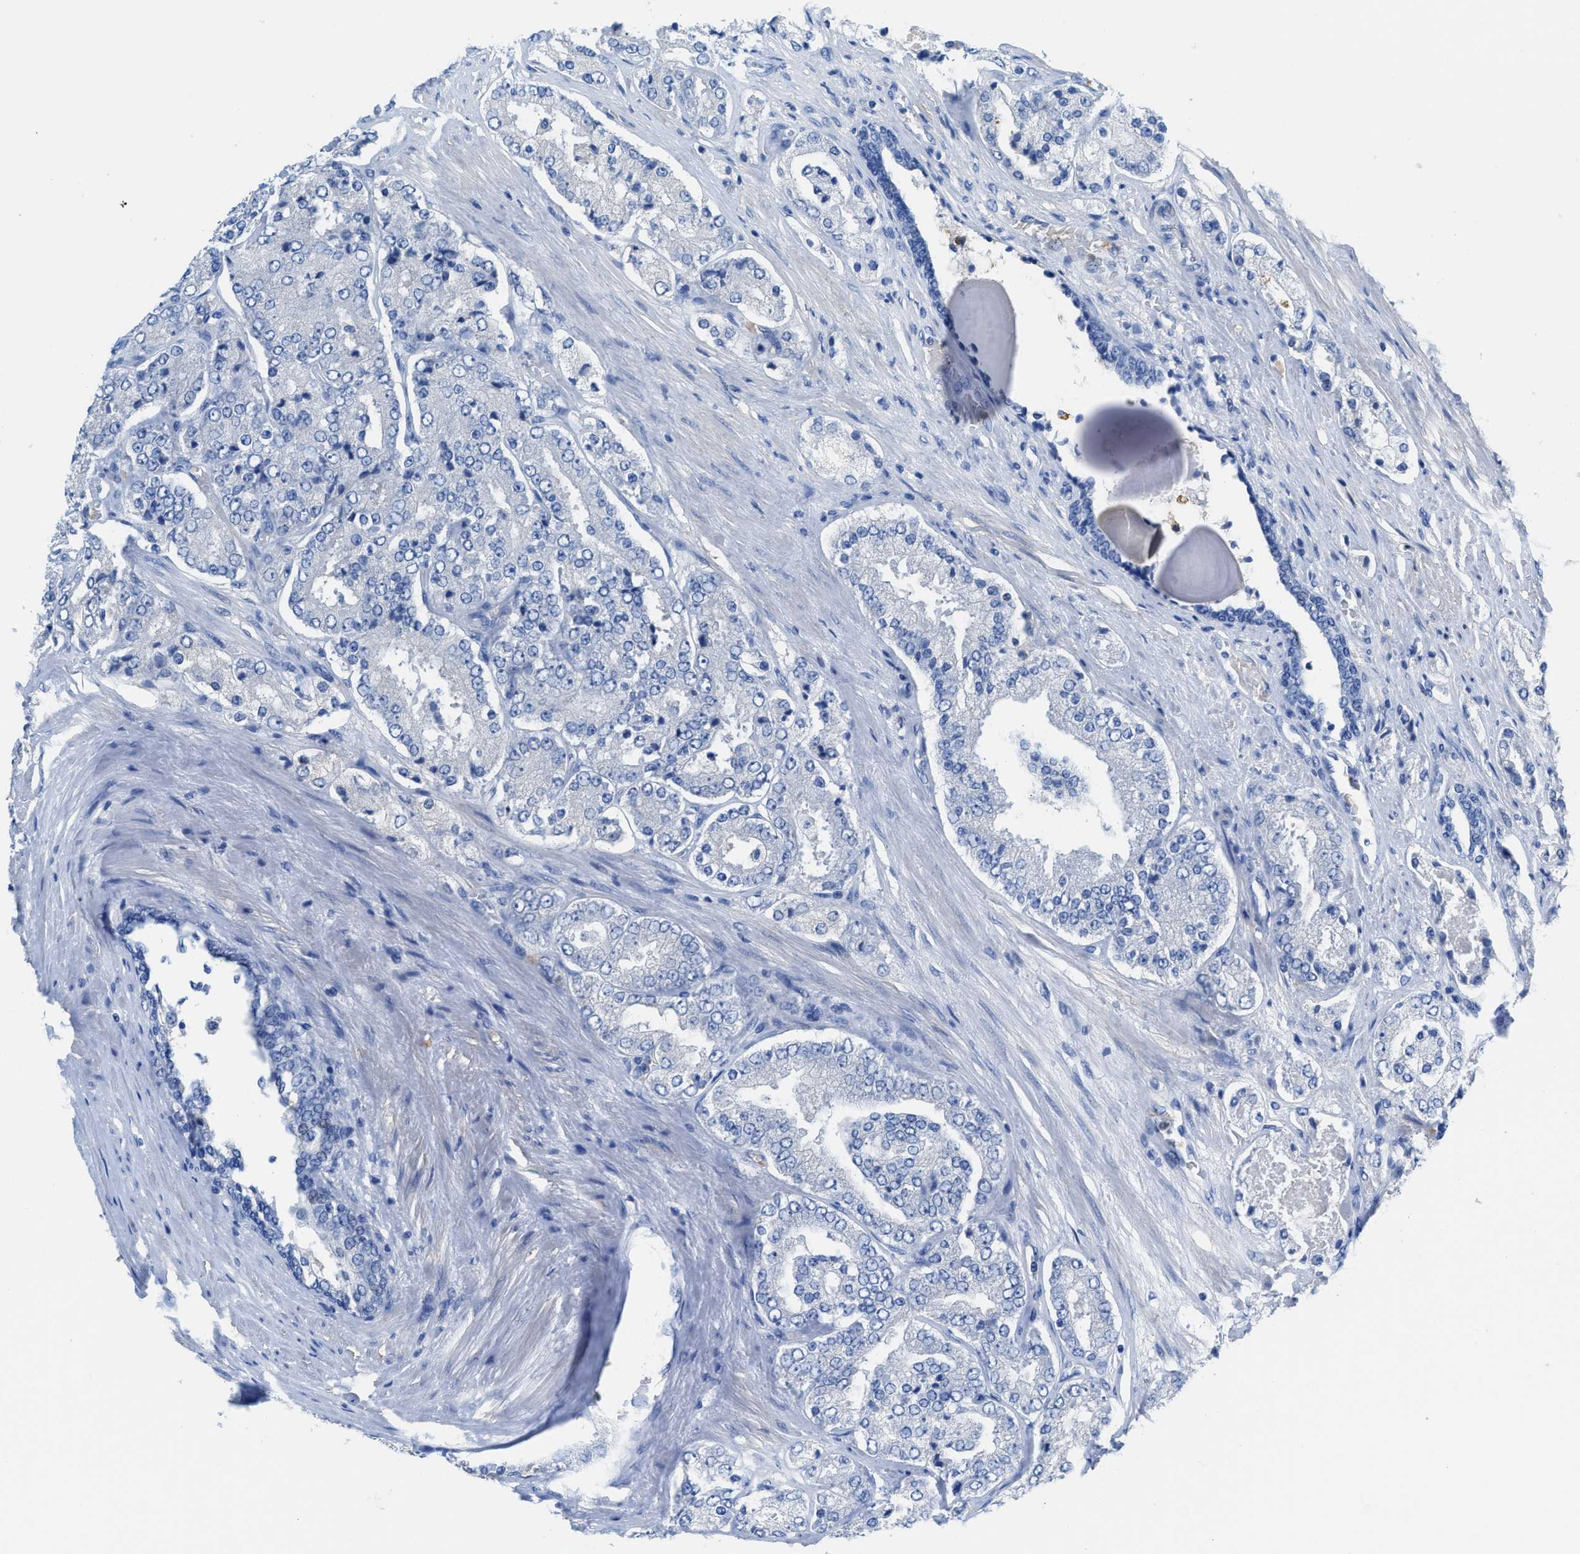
{"staining": {"intensity": "negative", "quantity": "none", "location": "none"}, "tissue": "prostate cancer", "cell_type": "Tumor cells", "image_type": "cancer", "snomed": [{"axis": "morphology", "description": "Adenocarcinoma, High grade"}, {"axis": "topography", "description": "Prostate"}], "caption": "Prostate high-grade adenocarcinoma was stained to show a protein in brown. There is no significant staining in tumor cells. (DAB (3,3'-diaminobenzidine) IHC, high magnification).", "gene": "NEB", "patient": {"sex": "male", "age": 65}}